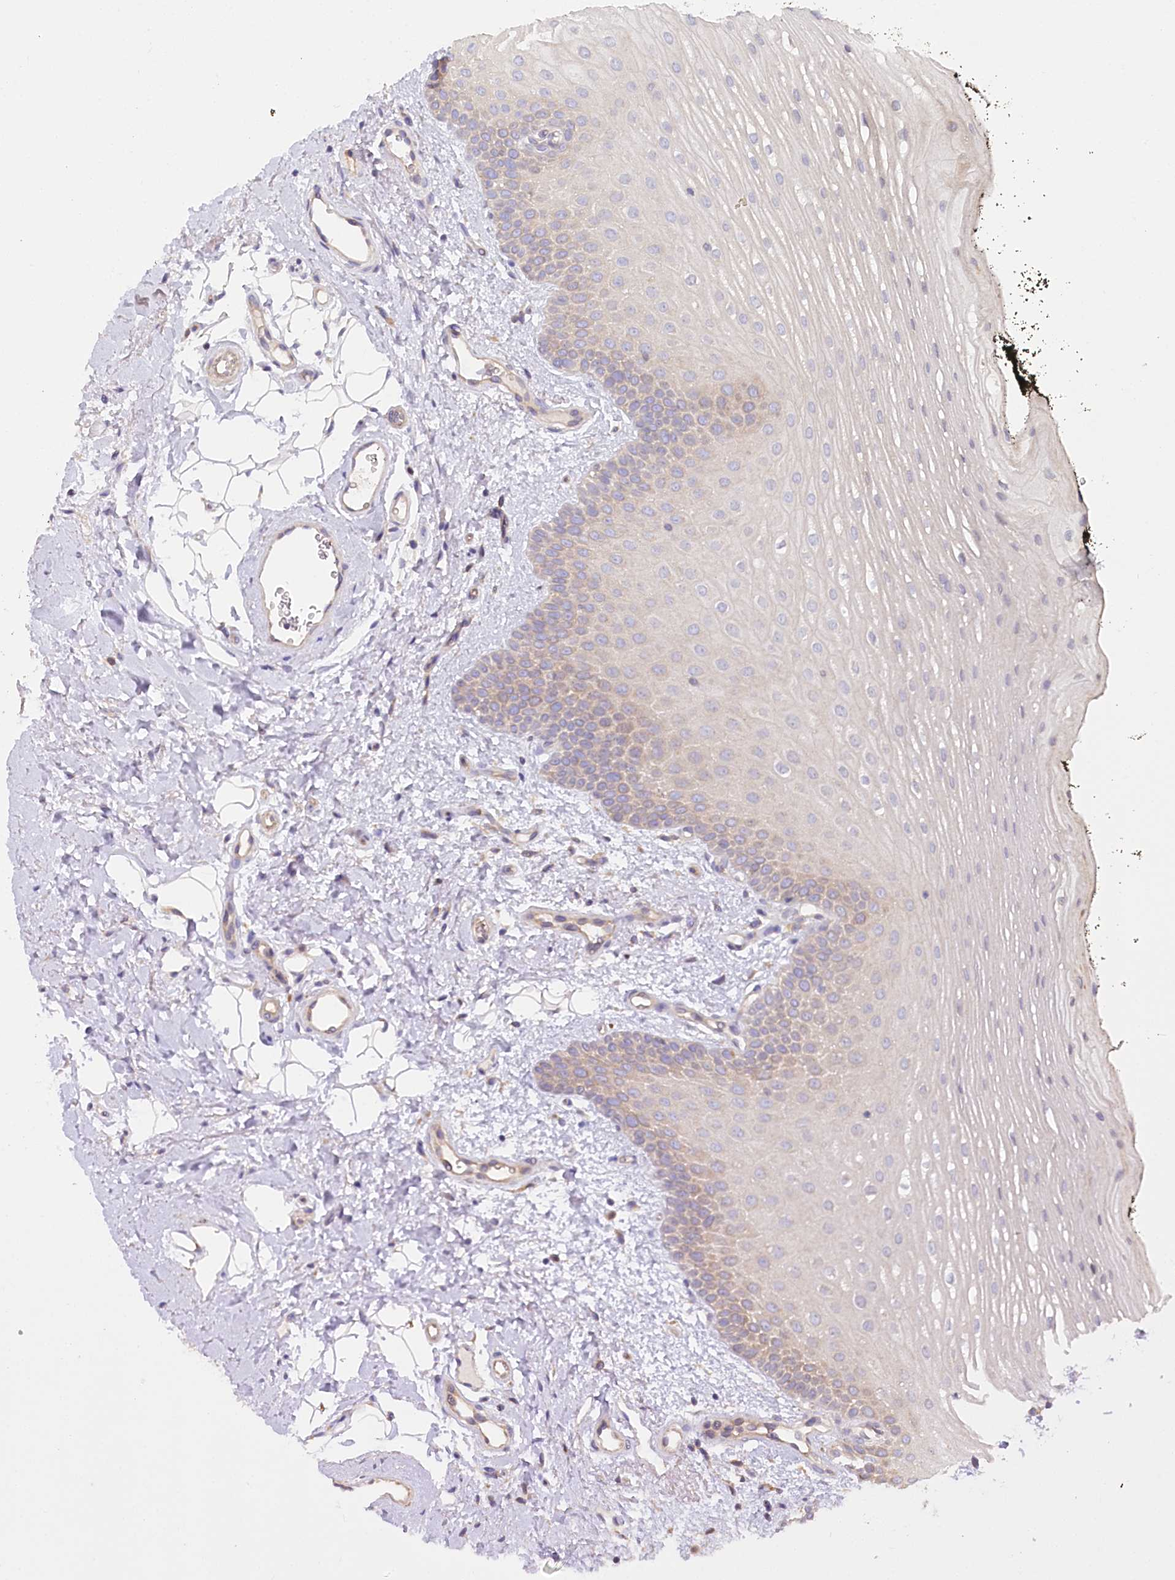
{"staining": {"intensity": "weak", "quantity": "<25%", "location": "cytoplasmic/membranous"}, "tissue": "oral mucosa", "cell_type": "Squamous epithelial cells", "image_type": "normal", "snomed": [{"axis": "morphology", "description": "No evidence of malignacy"}, {"axis": "topography", "description": "Oral tissue"}, {"axis": "topography", "description": "Head-Neck"}], "caption": "A histopathology image of oral mucosa stained for a protein reveals no brown staining in squamous epithelial cells.", "gene": "PAIP2", "patient": {"sex": "male", "age": 68}}